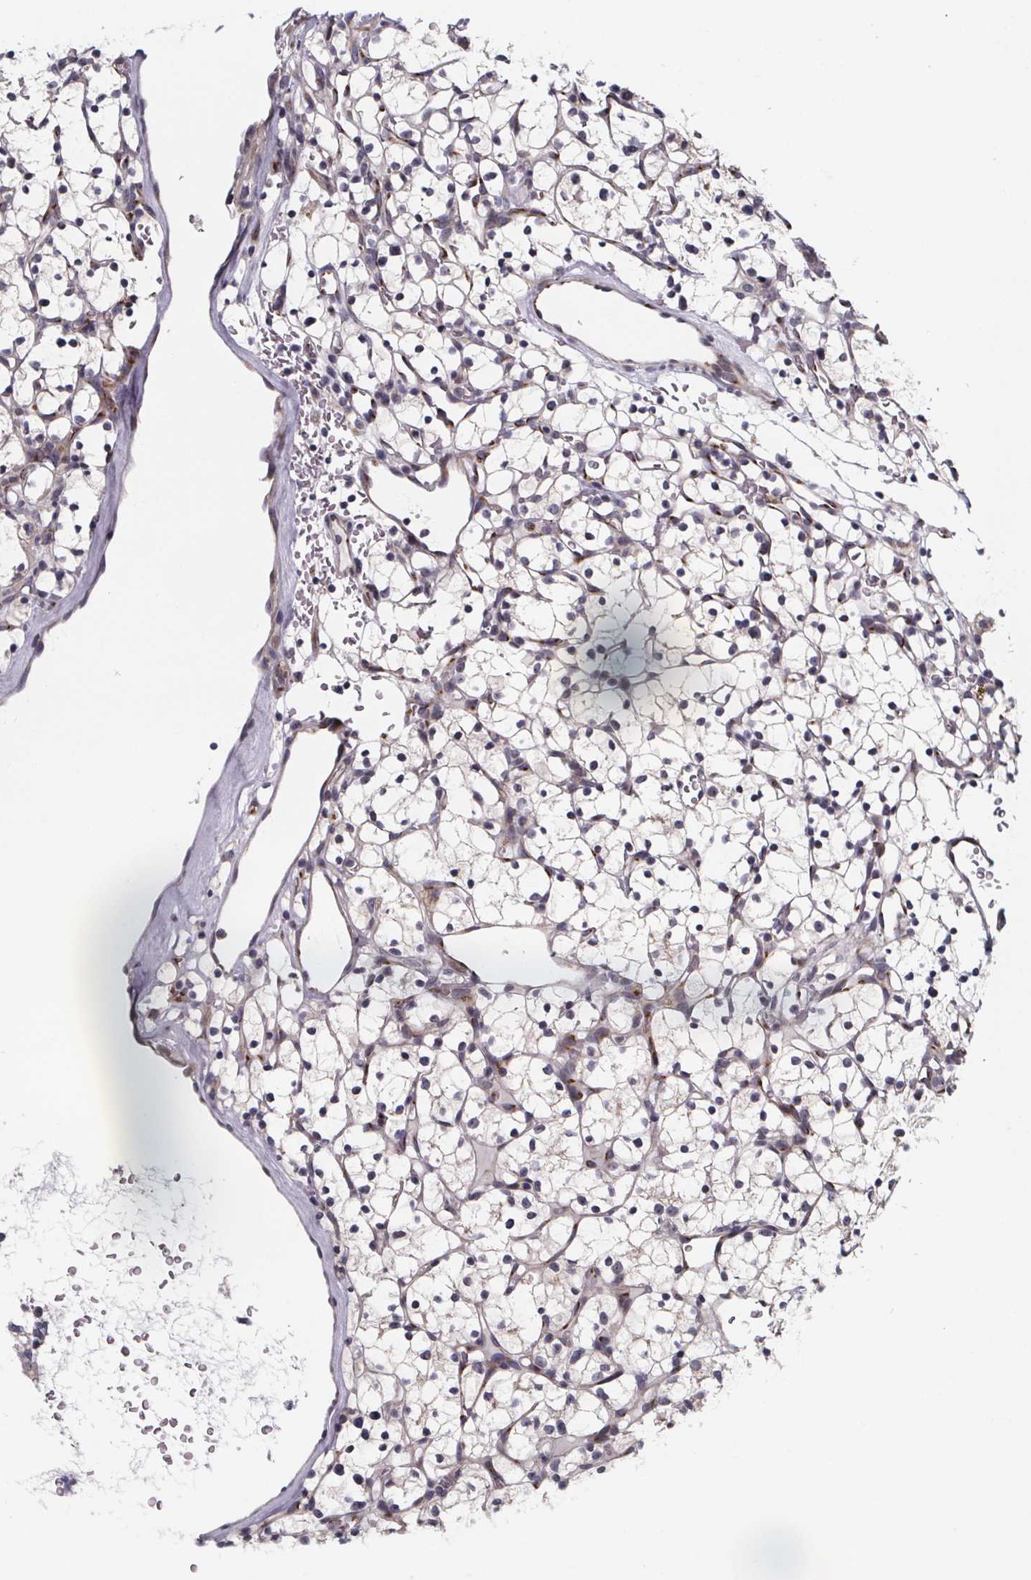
{"staining": {"intensity": "negative", "quantity": "none", "location": "none"}, "tissue": "renal cancer", "cell_type": "Tumor cells", "image_type": "cancer", "snomed": [{"axis": "morphology", "description": "Adenocarcinoma, NOS"}, {"axis": "topography", "description": "Kidney"}], "caption": "Immunohistochemistry (IHC) of human adenocarcinoma (renal) exhibits no expression in tumor cells.", "gene": "NDST1", "patient": {"sex": "female", "age": 64}}